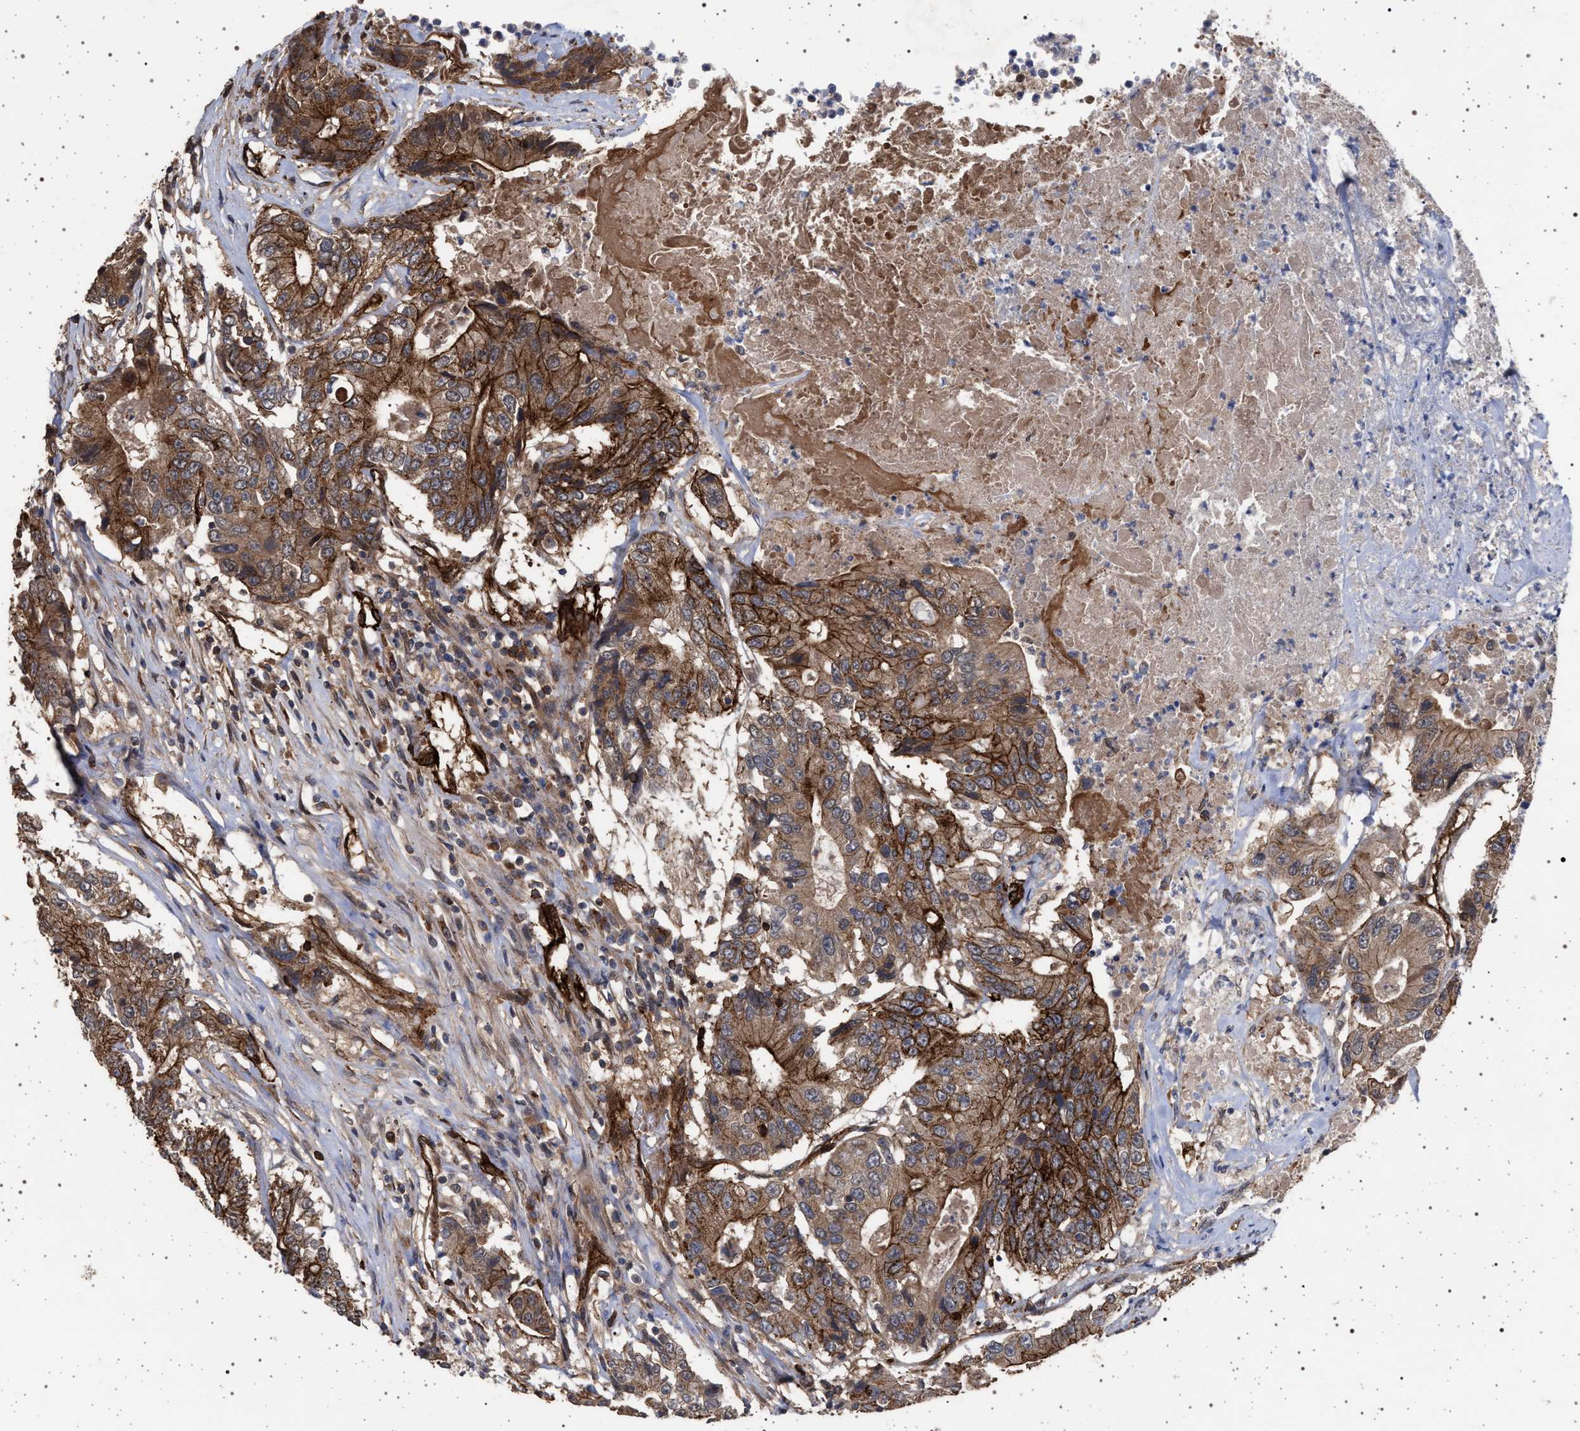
{"staining": {"intensity": "moderate", "quantity": ">75%", "location": "cytoplasmic/membranous"}, "tissue": "colorectal cancer", "cell_type": "Tumor cells", "image_type": "cancer", "snomed": [{"axis": "morphology", "description": "Adenocarcinoma, NOS"}, {"axis": "topography", "description": "Colon"}], "caption": "Colorectal adenocarcinoma stained with IHC reveals moderate cytoplasmic/membranous positivity in approximately >75% of tumor cells. Nuclei are stained in blue.", "gene": "IFT20", "patient": {"sex": "female", "age": 77}}